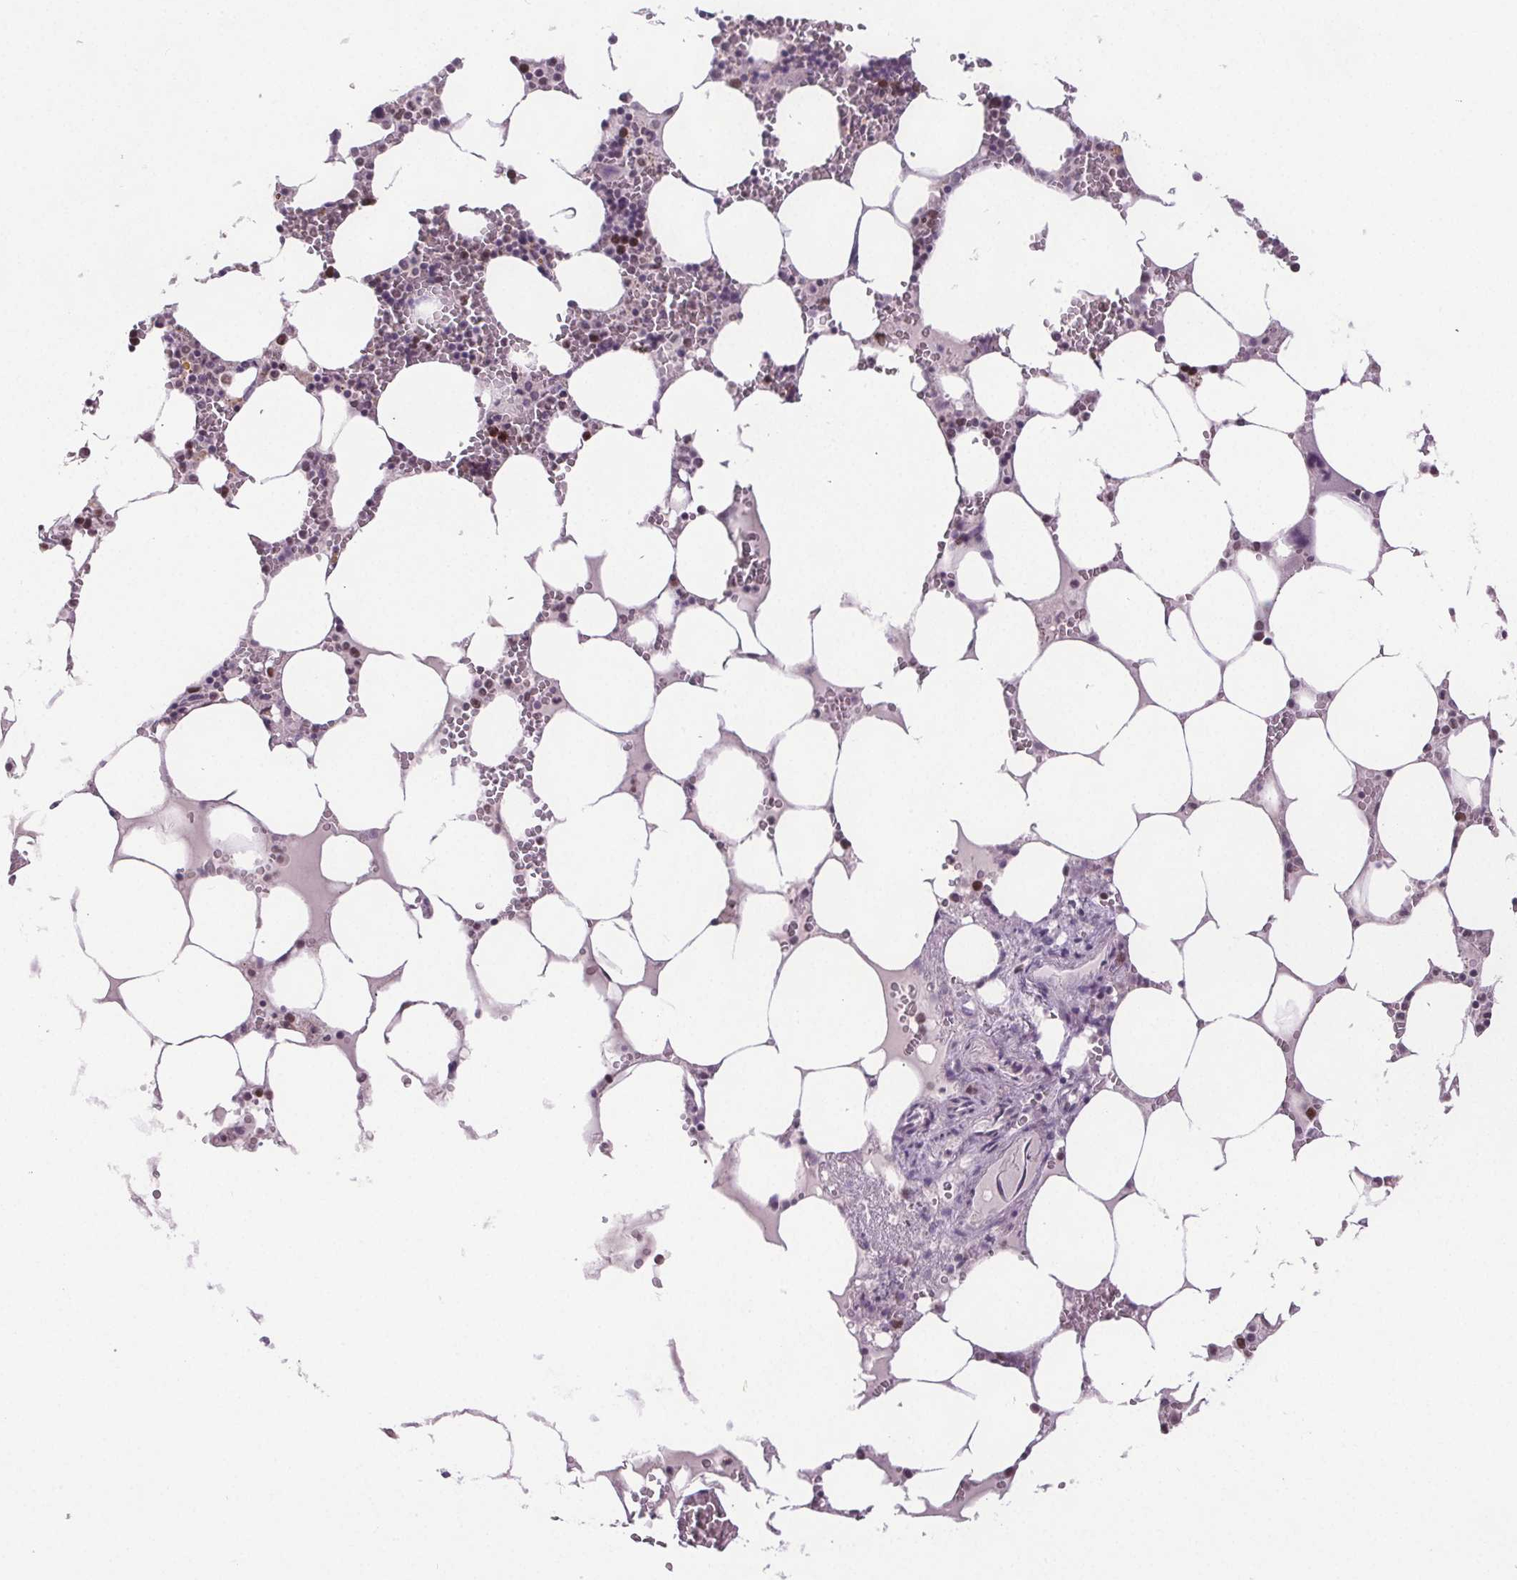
{"staining": {"intensity": "moderate", "quantity": "<25%", "location": "nuclear"}, "tissue": "bone marrow", "cell_type": "Hematopoietic cells", "image_type": "normal", "snomed": [{"axis": "morphology", "description": "Normal tissue, NOS"}, {"axis": "topography", "description": "Bone marrow"}], "caption": "Moderate nuclear positivity for a protein is seen in approximately <25% of hematopoietic cells of benign bone marrow using IHC.", "gene": "CENPF", "patient": {"sex": "male", "age": 64}}